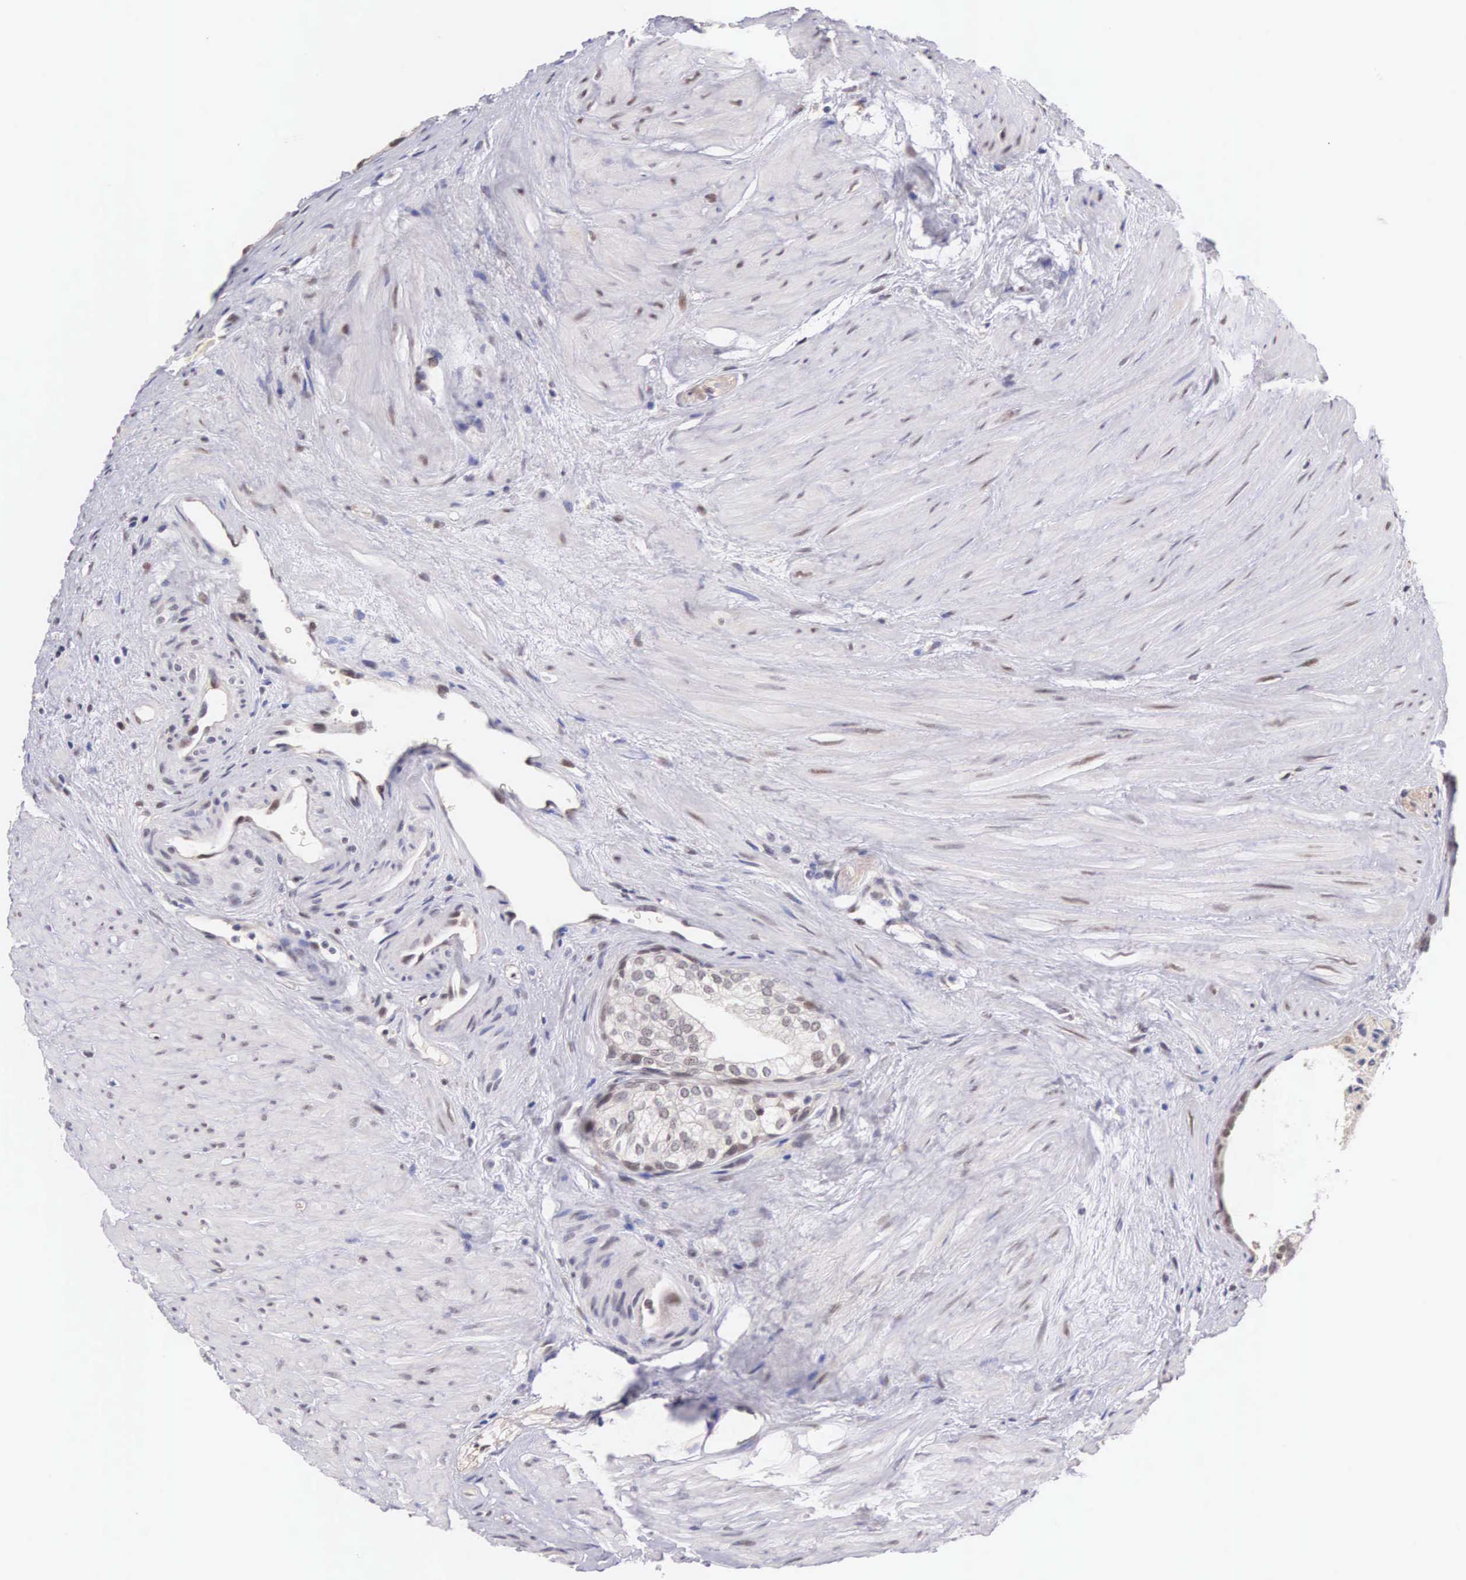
{"staining": {"intensity": "moderate", "quantity": "25%-75%", "location": "nuclear"}, "tissue": "urinary bladder", "cell_type": "Urothelial cells", "image_type": "normal", "snomed": [{"axis": "morphology", "description": "Normal tissue, NOS"}, {"axis": "topography", "description": "Urinary bladder"}], "caption": "Normal urinary bladder demonstrates moderate nuclear staining in about 25%-75% of urothelial cells, visualized by immunohistochemistry. The staining was performed using DAB, with brown indicating positive protein expression. Nuclei are stained blue with hematoxylin.", "gene": "HMGXB4", "patient": {"sex": "male", "age": 72}}